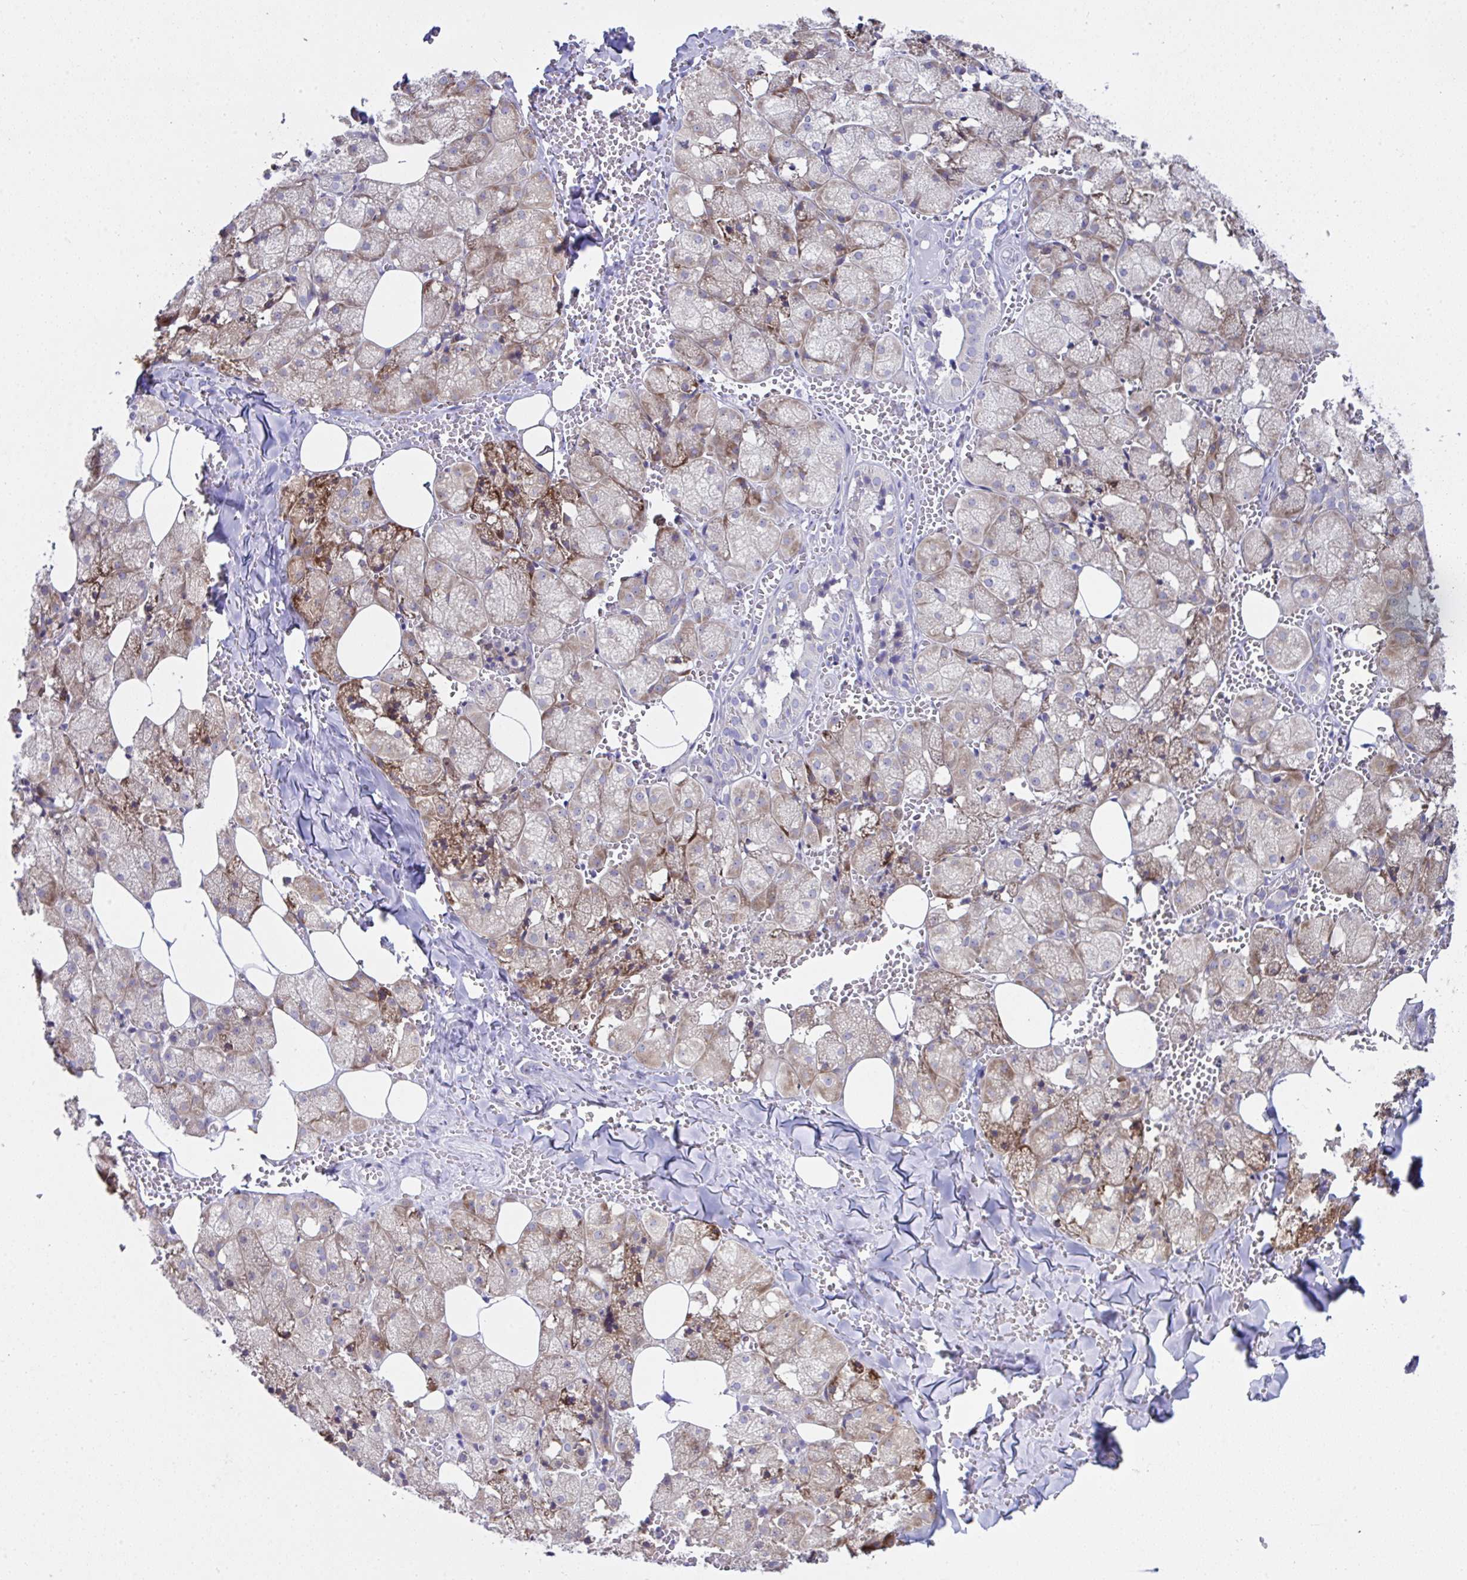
{"staining": {"intensity": "moderate", "quantity": "25%-75%", "location": "cytoplasmic/membranous"}, "tissue": "salivary gland", "cell_type": "Glandular cells", "image_type": "normal", "snomed": [{"axis": "morphology", "description": "Normal tissue, NOS"}, {"axis": "topography", "description": "Salivary gland"}, {"axis": "topography", "description": "Peripheral nerve tissue"}], "caption": "Protein staining of benign salivary gland demonstrates moderate cytoplasmic/membranous staining in about 25%-75% of glandular cells.", "gene": "FAU", "patient": {"sex": "male", "age": 38}}